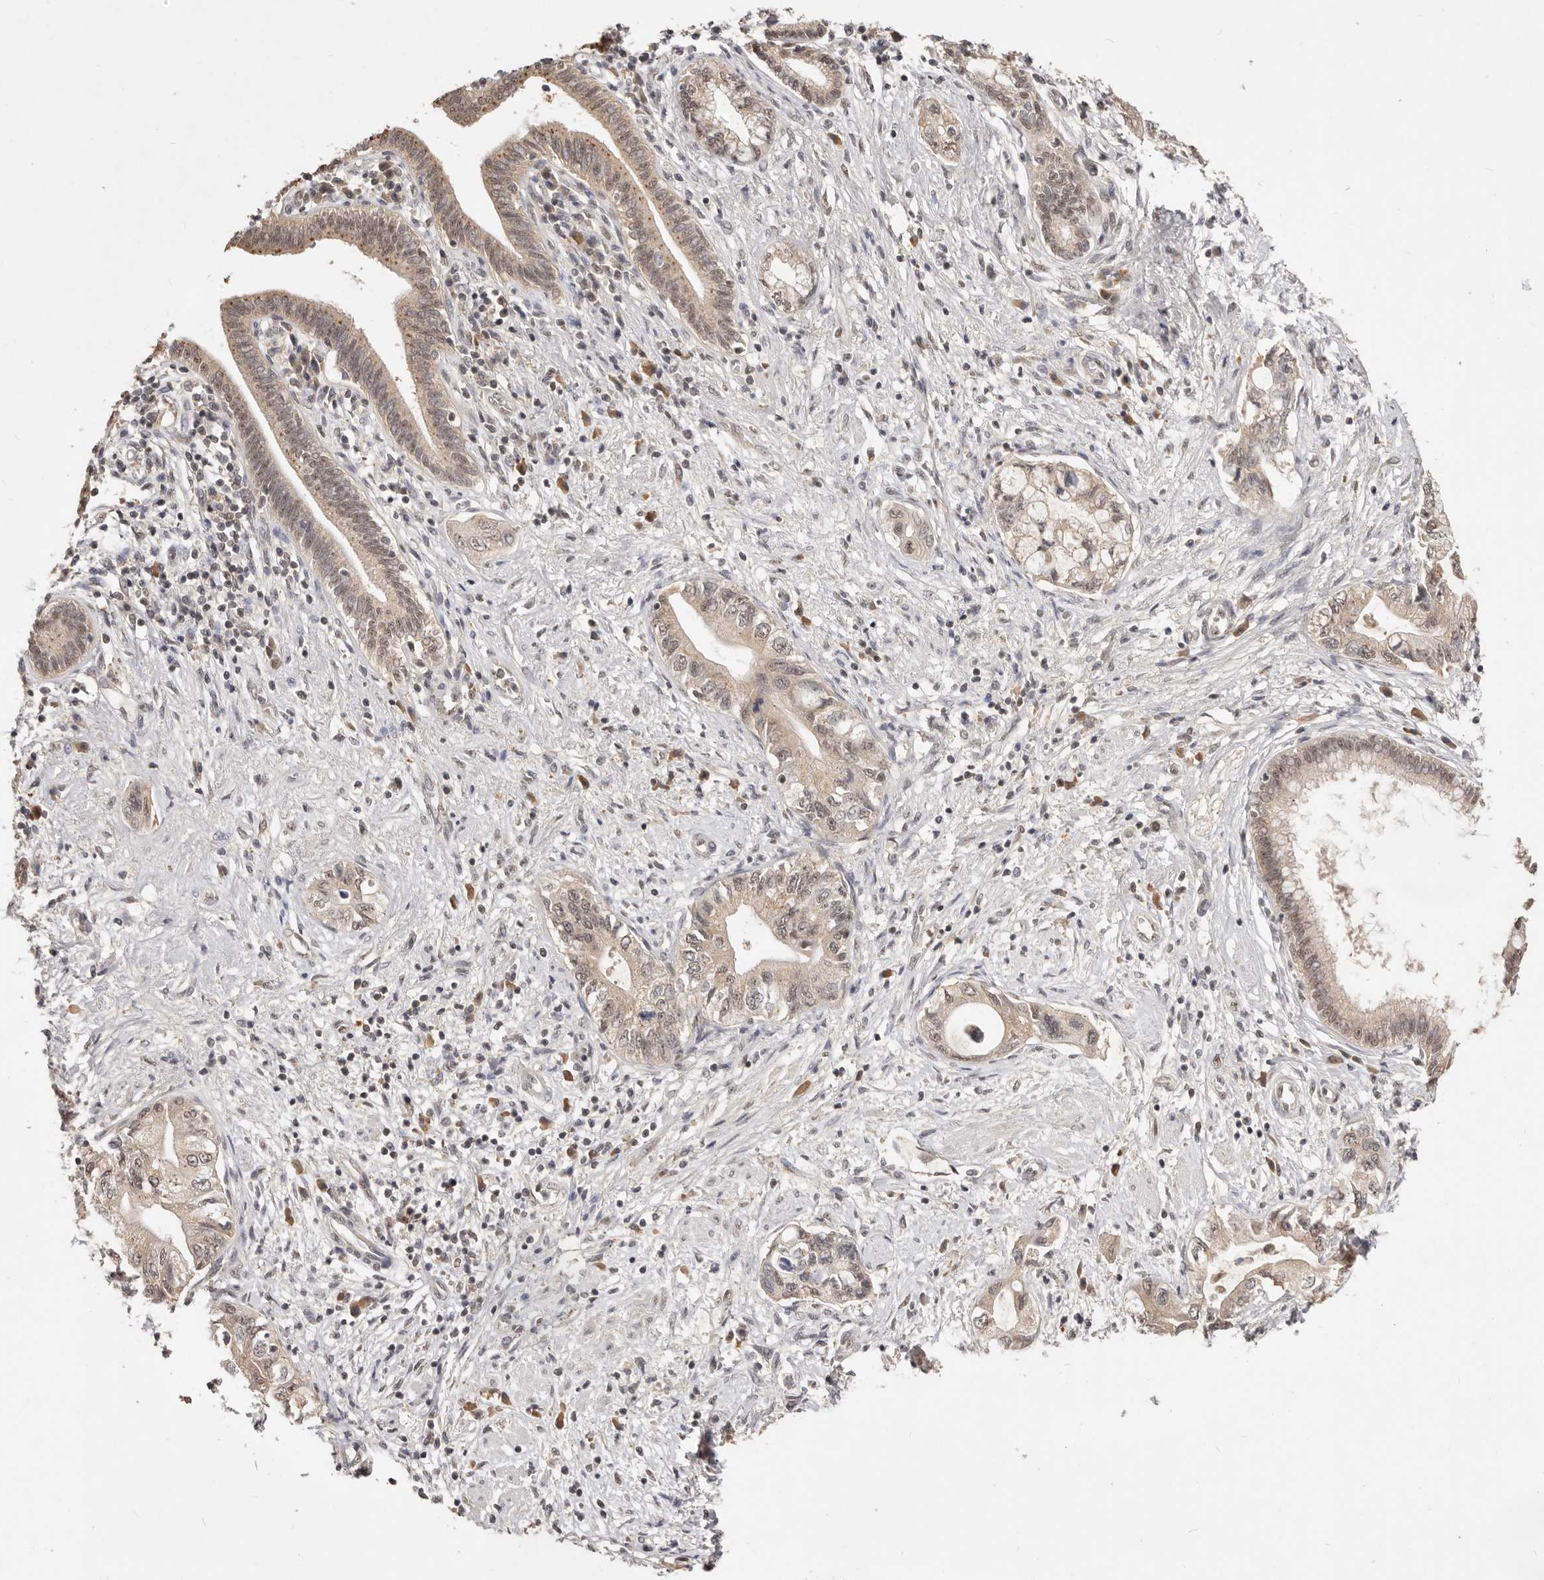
{"staining": {"intensity": "weak", "quantity": ">75%", "location": "cytoplasmic/membranous,nuclear"}, "tissue": "pancreatic cancer", "cell_type": "Tumor cells", "image_type": "cancer", "snomed": [{"axis": "morphology", "description": "Adenocarcinoma, NOS"}, {"axis": "topography", "description": "Pancreas"}], "caption": "An image of human pancreatic cancer (adenocarcinoma) stained for a protein reveals weak cytoplasmic/membranous and nuclear brown staining in tumor cells.", "gene": "TSPAN13", "patient": {"sex": "female", "age": 73}}